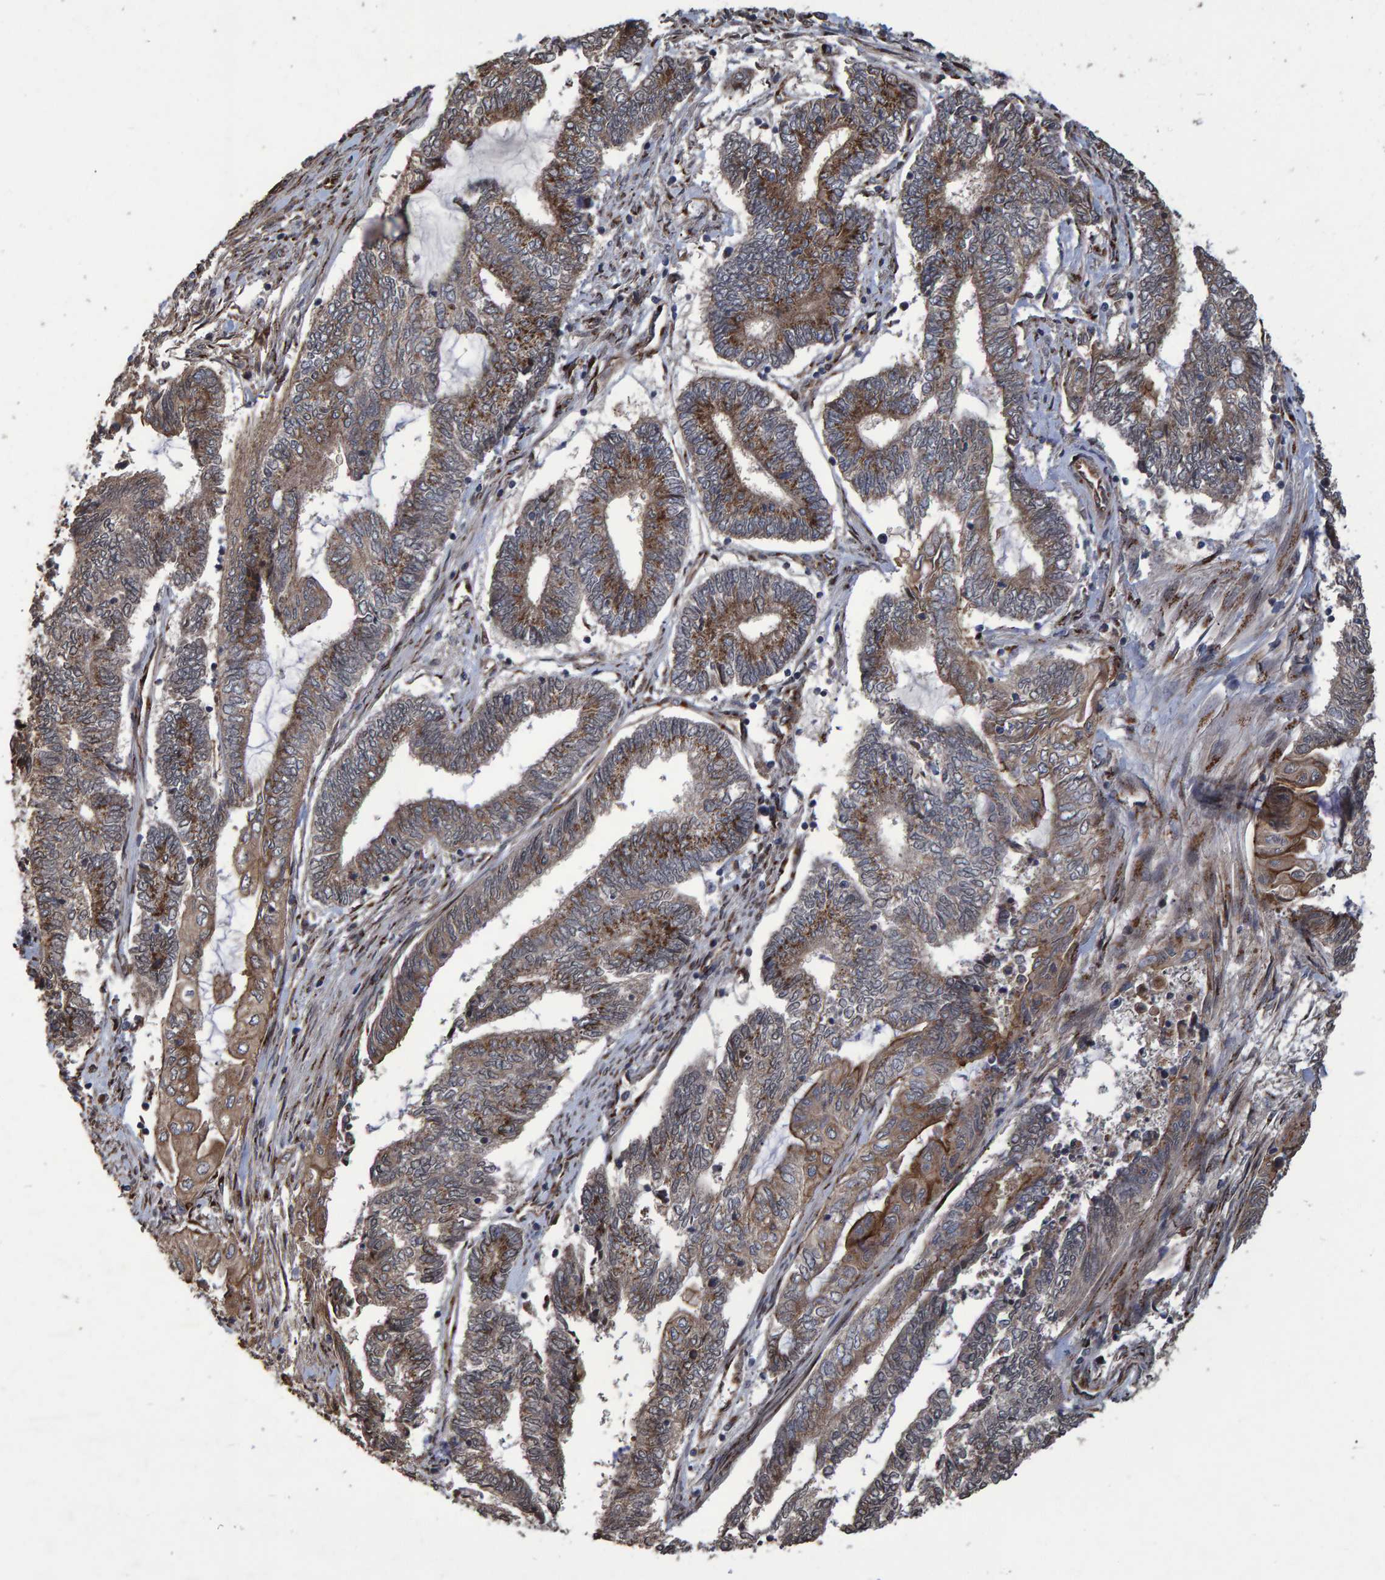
{"staining": {"intensity": "moderate", "quantity": ">75%", "location": "cytoplasmic/membranous"}, "tissue": "endometrial cancer", "cell_type": "Tumor cells", "image_type": "cancer", "snomed": [{"axis": "morphology", "description": "Adenocarcinoma, NOS"}, {"axis": "topography", "description": "Uterus"}, {"axis": "topography", "description": "Endometrium"}], "caption": "A micrograph of adenocarcinoma (endometrial) stained for a protein exhibits moderate cytoplasmic/membranous brown staining in tumor cells.", "gene": "TRIM68", "patient": {"sex": "female", "age": 70}}